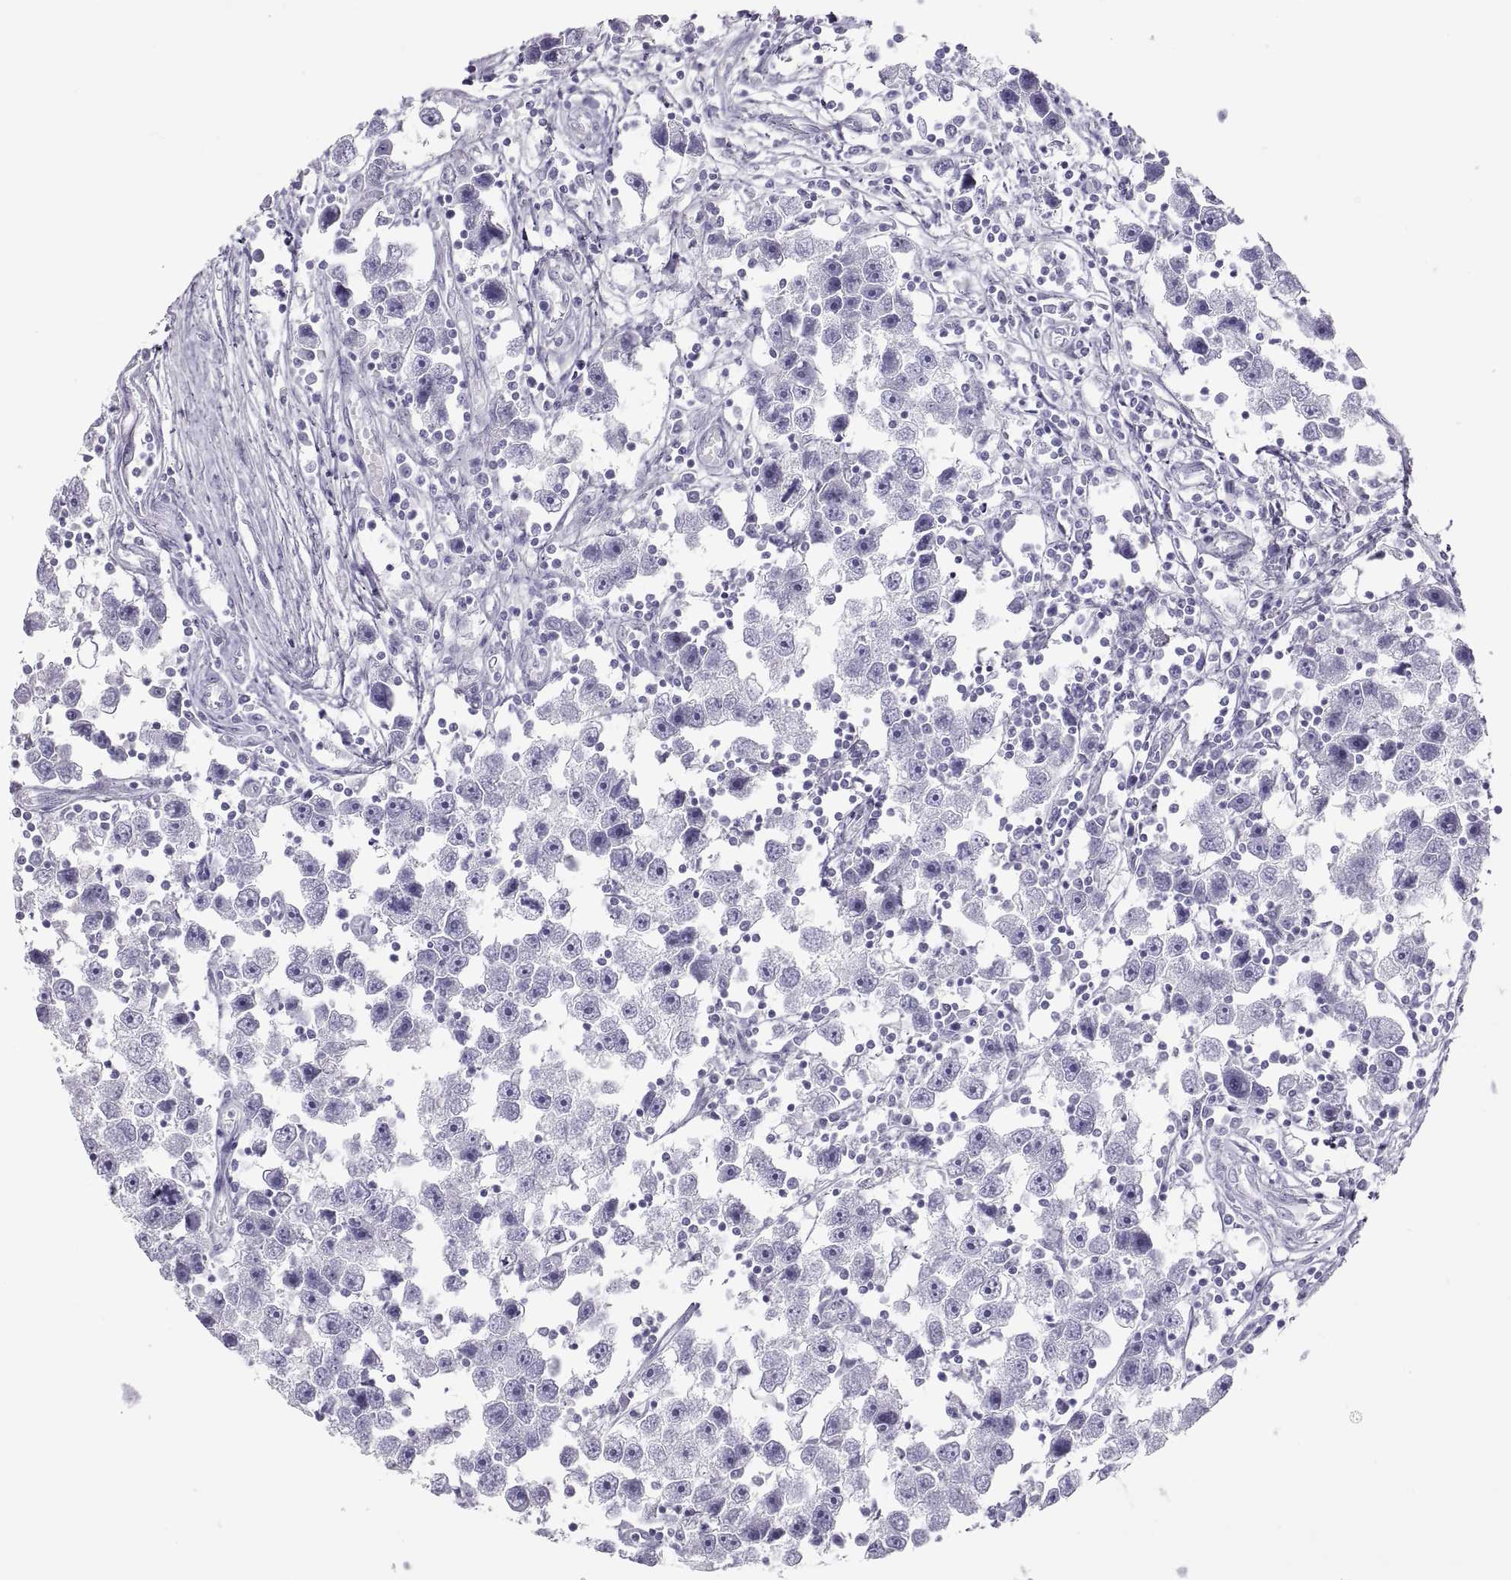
{"staining": {"intensity": "negative", "quantity": "none", "location": "none"}, "tissue": "testis cancer", "cell_type": "Tumor cells", "image_type": "cancer", "snomed": [{"axis": "morphology", "description": "Seminoma, NOS"}, {"axis": "topography", "description": "Testis"}], "caption": "DAB immunohistochemical staining of testis cancer demonstrates no significant positivity in tumor cells.", "gene": "SEMG1", "patient": {"sex": "male", "age": 30}}